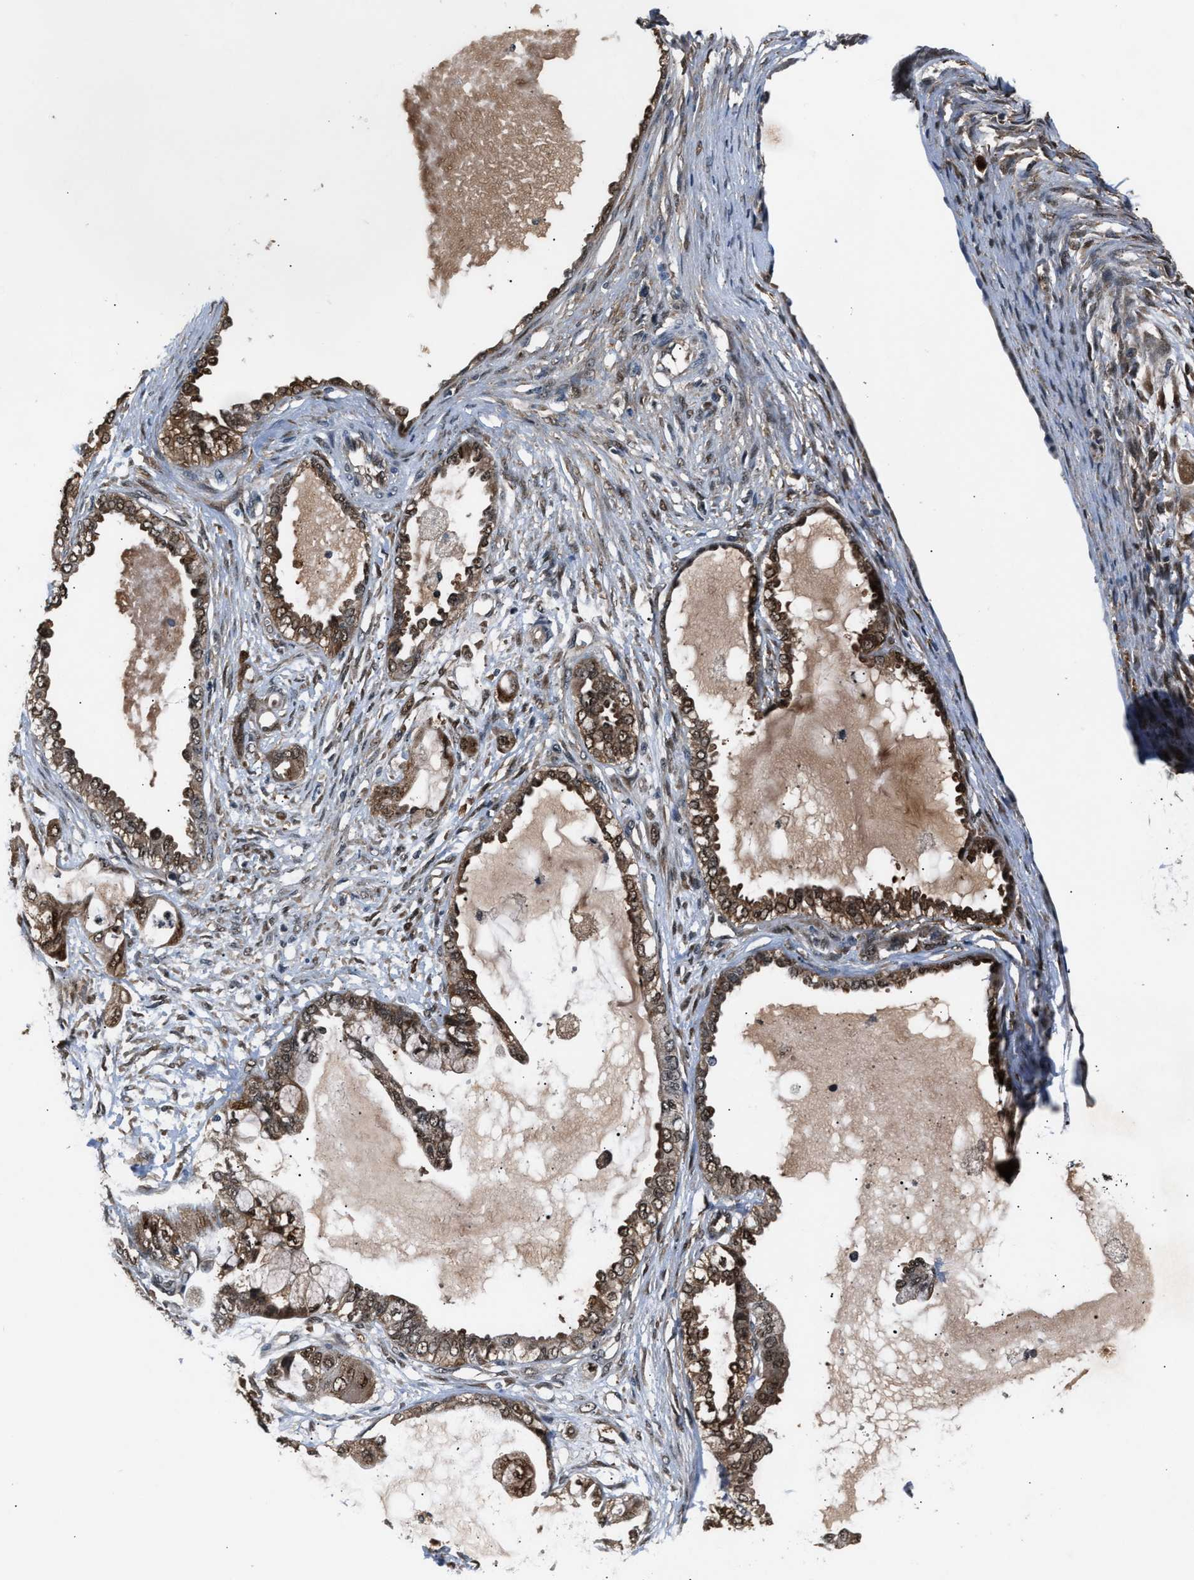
{"staining": {"intensity": "moderate", "quantity": ">75%", "location": "cytoplasmic/membranous,nuclear"}, "tissue": "ovarian cancer", "cell_type": "Tumor cells", "image_type": "cancer", "snomed": [{"axis": "morphology", "description": "Carcinoma, NOS"}, {"axis": "morphology", "description": "Carcinoma, endometroid"}, {"axis": "topography", "description": "Ovary"}], "caption": "An image showing moderate cytoplasmic/membranous and nuclear positivity in approximately >75% of tumor cells in ovarian endometroid carcinoma, as visualized by brown immunohistochemical staining.", "gene": "TP53I3", "patient": {"sex": "female", "age": 50}}